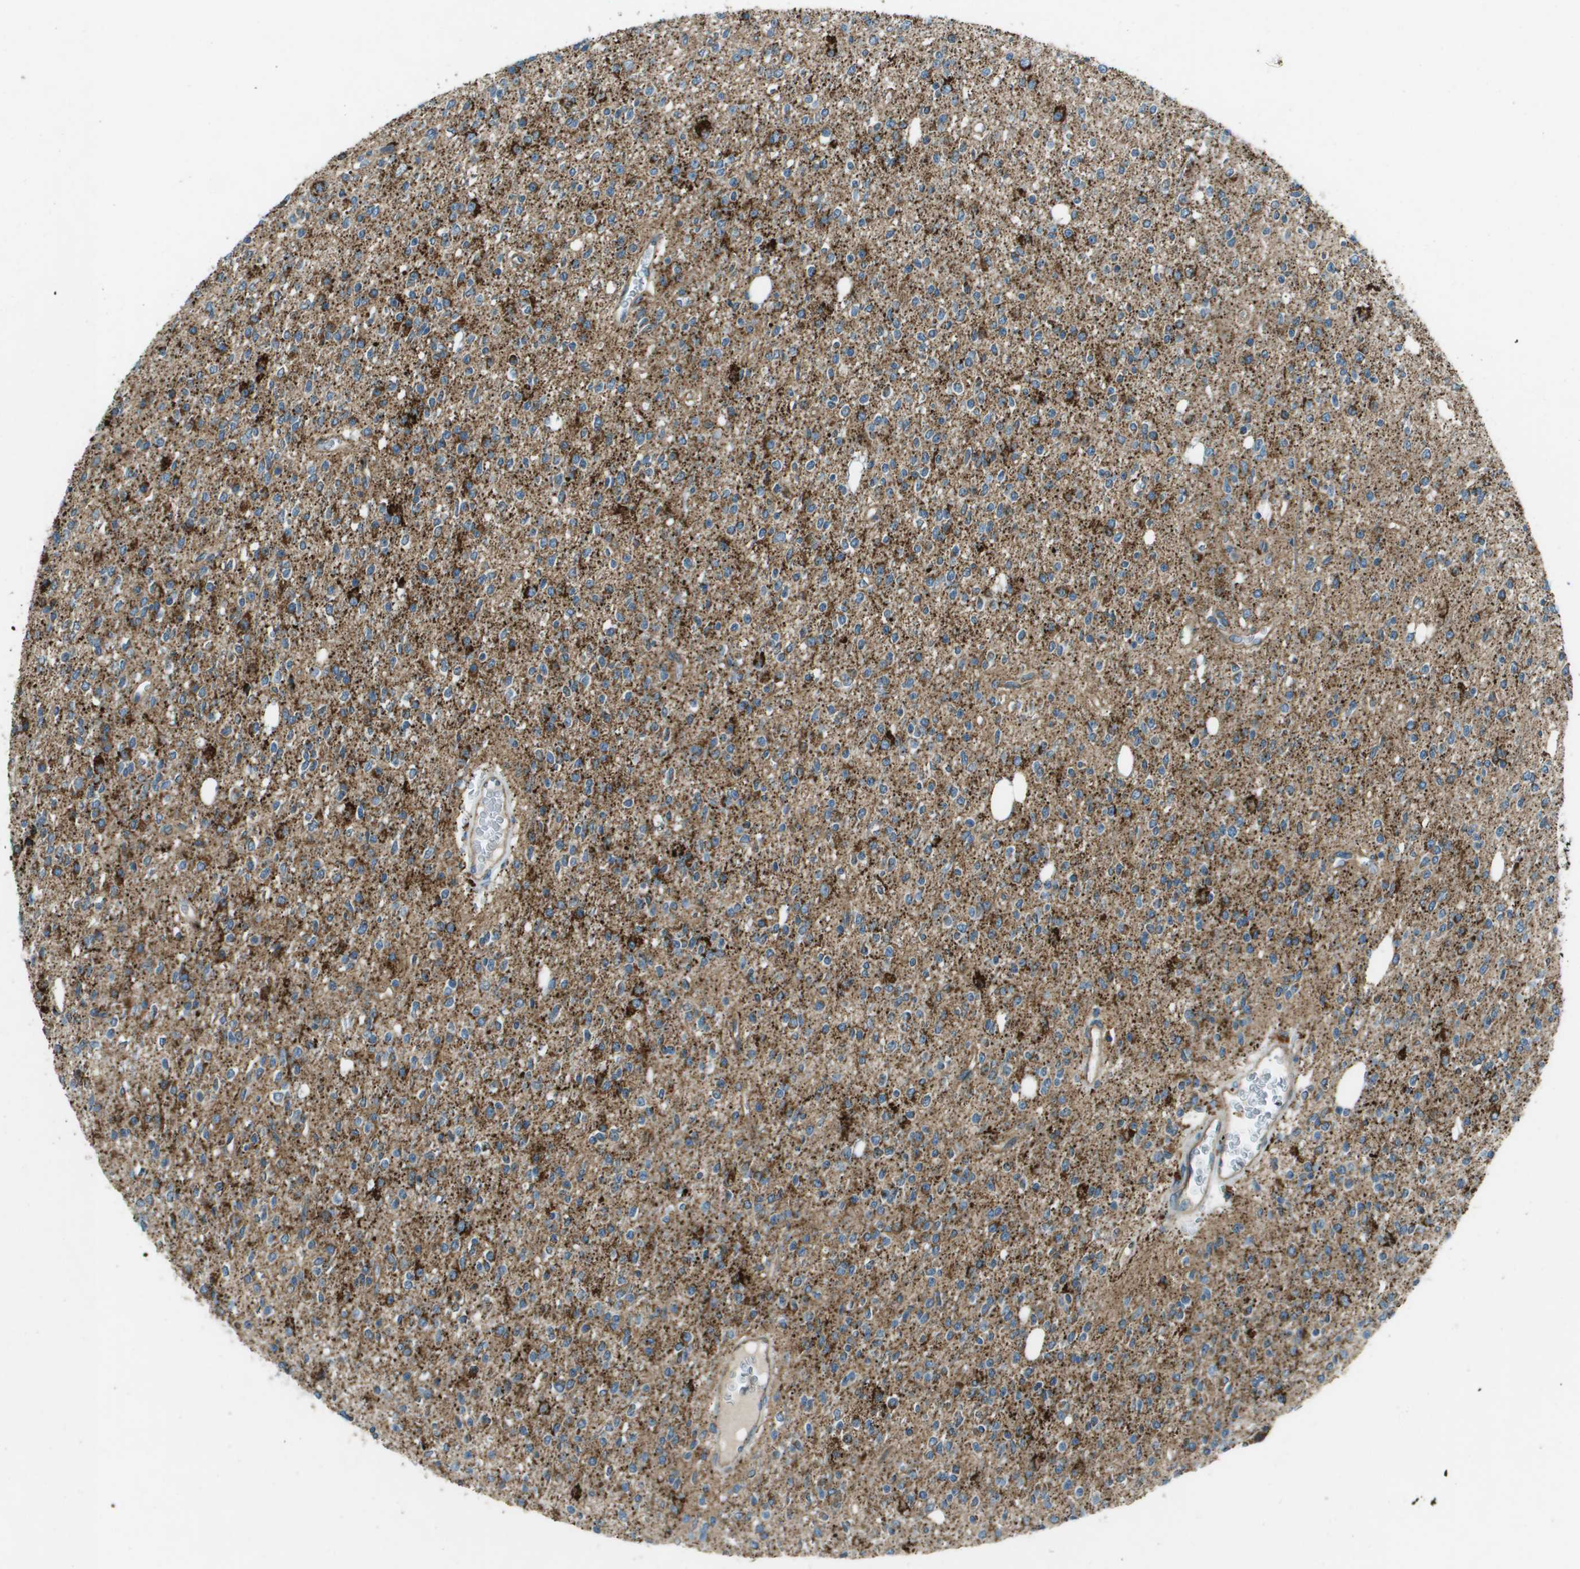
{"staining": {"intensity": "strong", "quantity": "25%-75%", "location": "cytoplasmic/membranous"}, "tissue": "glioma", "cell_type": "Tumor cells", "image_type": "cancer", "snomed": [{"axis": "morphology", "description": "Glioma, malignant, High grade"}, {"axis": "topography", "description": "Brain"}], "caption": "Tumor cells display high levels of strong cytoplasmic/membranous positivity in about 25%-75% of cells in malignant glioma (high-grade). (DAB = brown stain, brightfield microscopy at high magnification).", "gene": "MIGA1", "patient": {"sex": "male", "age": 34}}